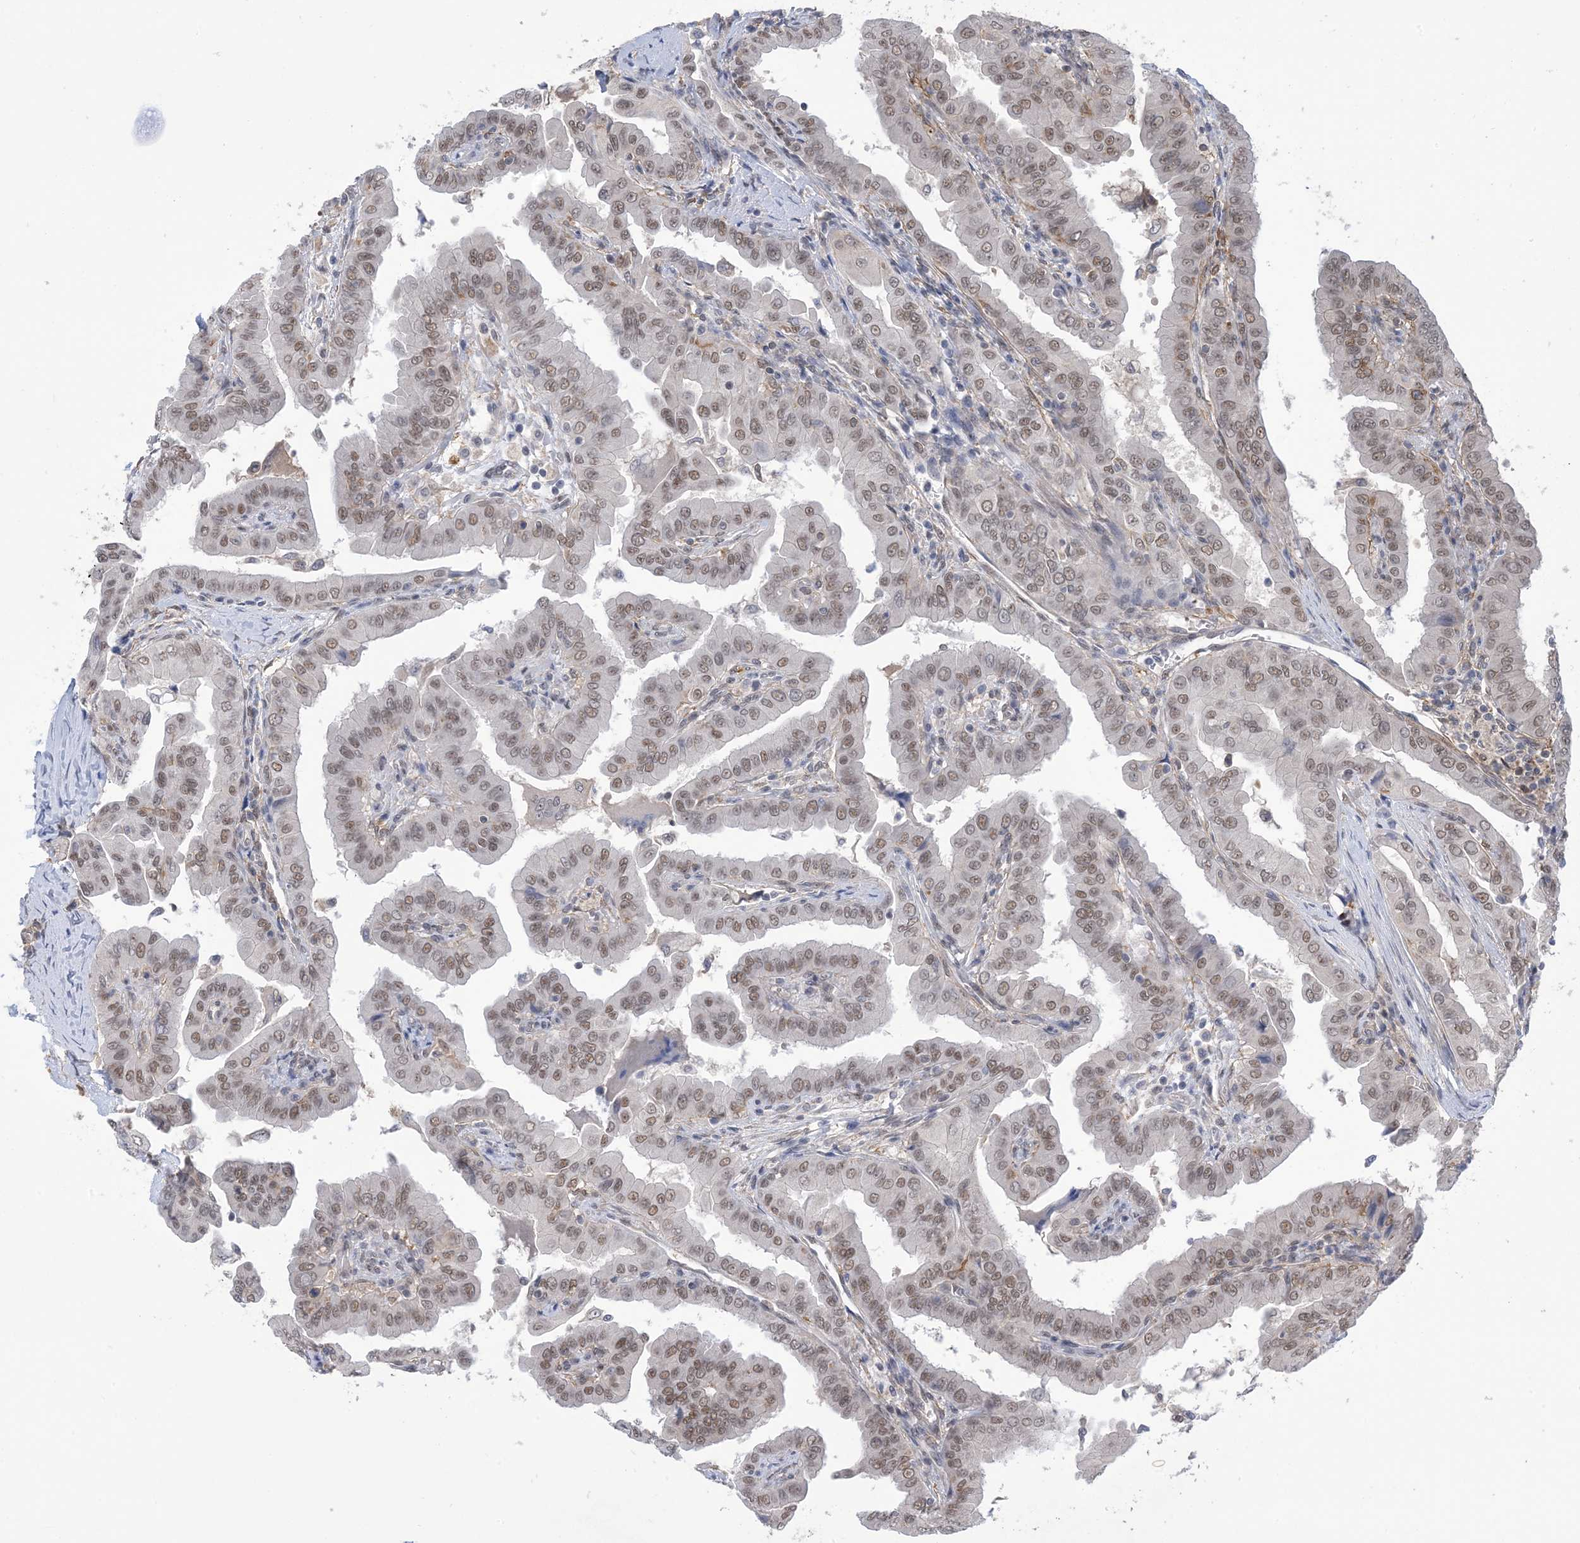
{"staining": {"intensity": "weak", "quantity": ">75%", "location": "nuclear"}, "tissue": "thyroid cancer", "cell_type": "Tumor cells", "image_type": "cancer", "snomed": [{"axis": "morphology", "description": "Papillary adenocarcinoma, NOS"}, {"axis": "topography", "description": "Thyroid gland"}], "caption": "High-power microscopy captured an IHC image of thyroid papillary adenocarcinoma, revealing weak nuclear expression in about >75% of tumor cells.", "gene": "ZNF8", "patient": {"sex": "male", "age": 33}}